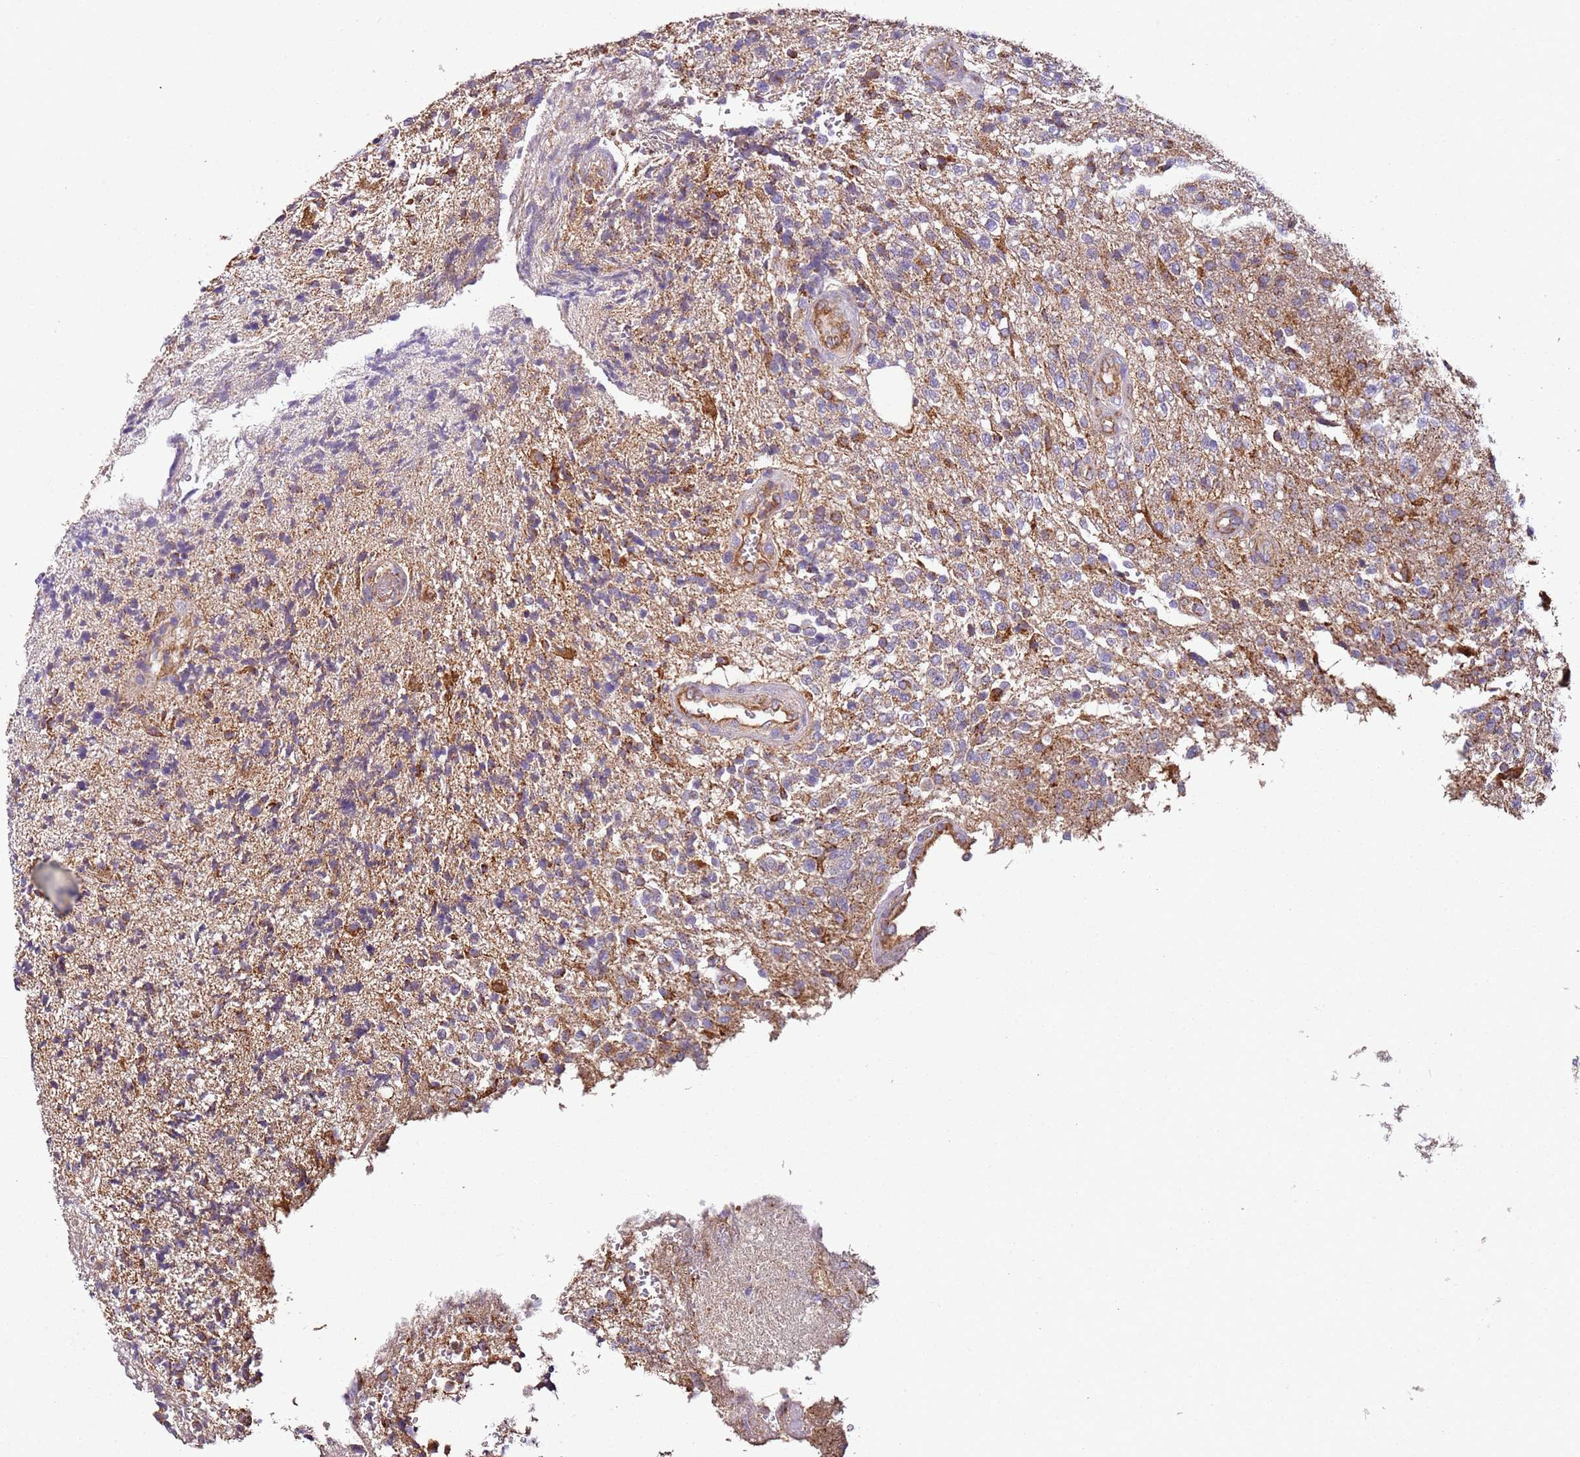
{"staining": {"intensity": "weak", "quantity": "<25%", "location": "cytoplasmic/membranous"}, "tissue": "glioma", "cell_type": "Tumor cells", "image_type": "cancer", "snomed": [{"axis": "morphology", "description": "Glioma, malignant, High grade"}, {"axis": "topography", "description": "Brain"}], "caption": "IHC image of human glioma stained for a protein (brown), which reveals no staining in tumor cells.", "gene": "RMND5A", "patient": {"sex": "male", "age": 56}}